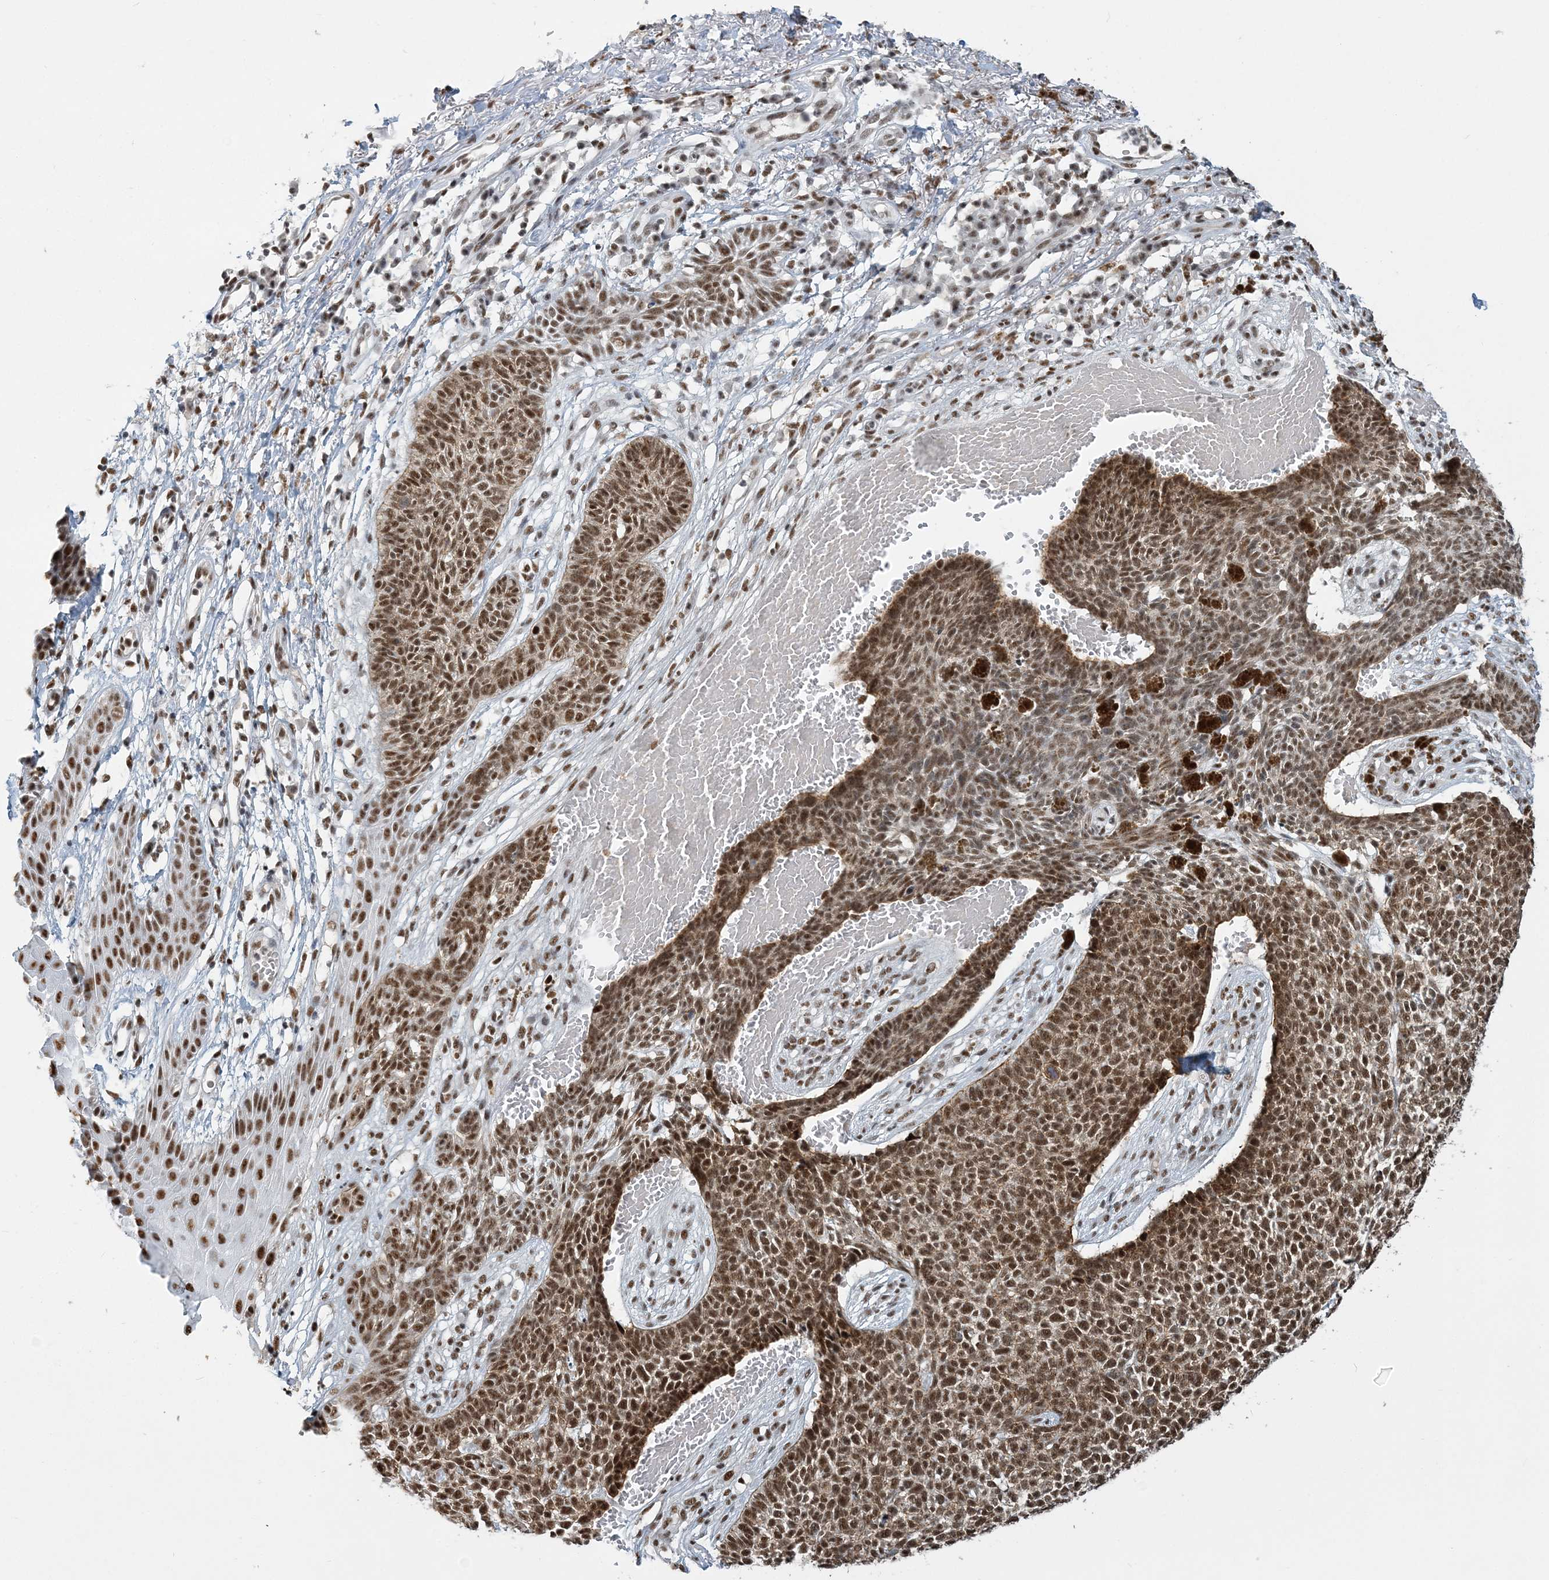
{"staining": {"intensity": "strong", "quantity": ">75%", "location": "nuclear"}, "tissue": "skin cancer", "cell_type": "Tumor cells", "image_type": "cancer", "snomed": [{"axis": "morphology", "description": "Basal cell carcinoma"}, {"axis": "topography", "description": "Skin"}], "caption": "Immunohistochemistry (IHC) histopathology image of neoplastic tissue: human skin cancer (basal cell carcinoma) stained using immunohistochemistry (IHC) shows high levels of strong protein expression localized specifically in the nuclear of tumor cells, appearing as a nuclear brown color.", "gene": "PLRG1", "patient": {"sex": "female", "age": 84}}